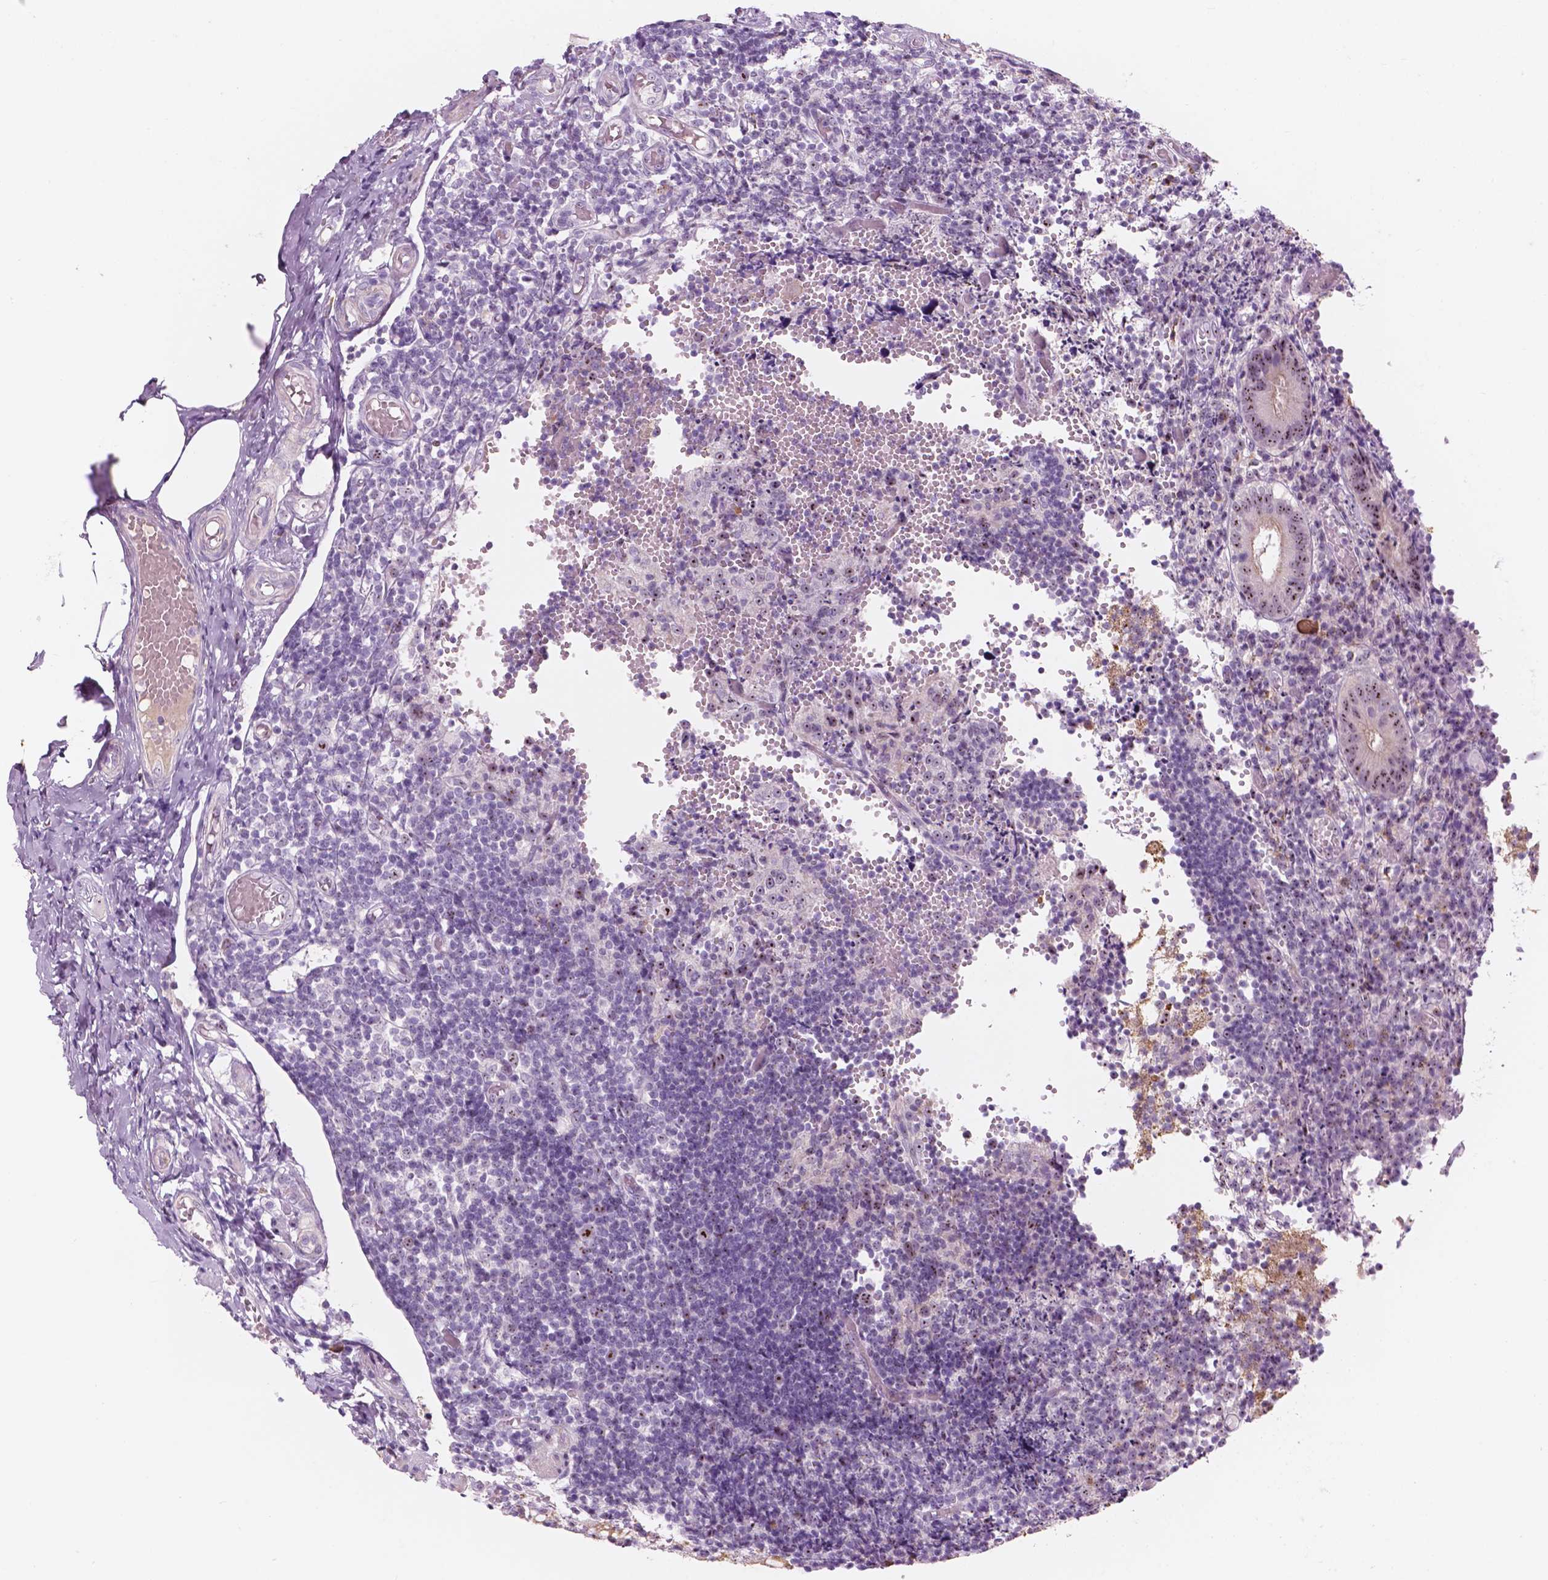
{"staining": {"intensity": "moderate", "quantity": "25%-75%", "location": "nuclear"}, "tissue": "appendix", "cell_type": "Glandular cells", "image_type": "normal", "snomed": [{"axis": "morphology", "description": "Normal tissue, NOS"}, {"axis": "topography", "description": "Appendix"}], "caption": "Glandular cells show medium levels of moderate nuclear staining in about 25%-75% of cells in unremarkable human appendix.", "gene": "ZNF853", "patient": {"sex": "female", "age": 32}}